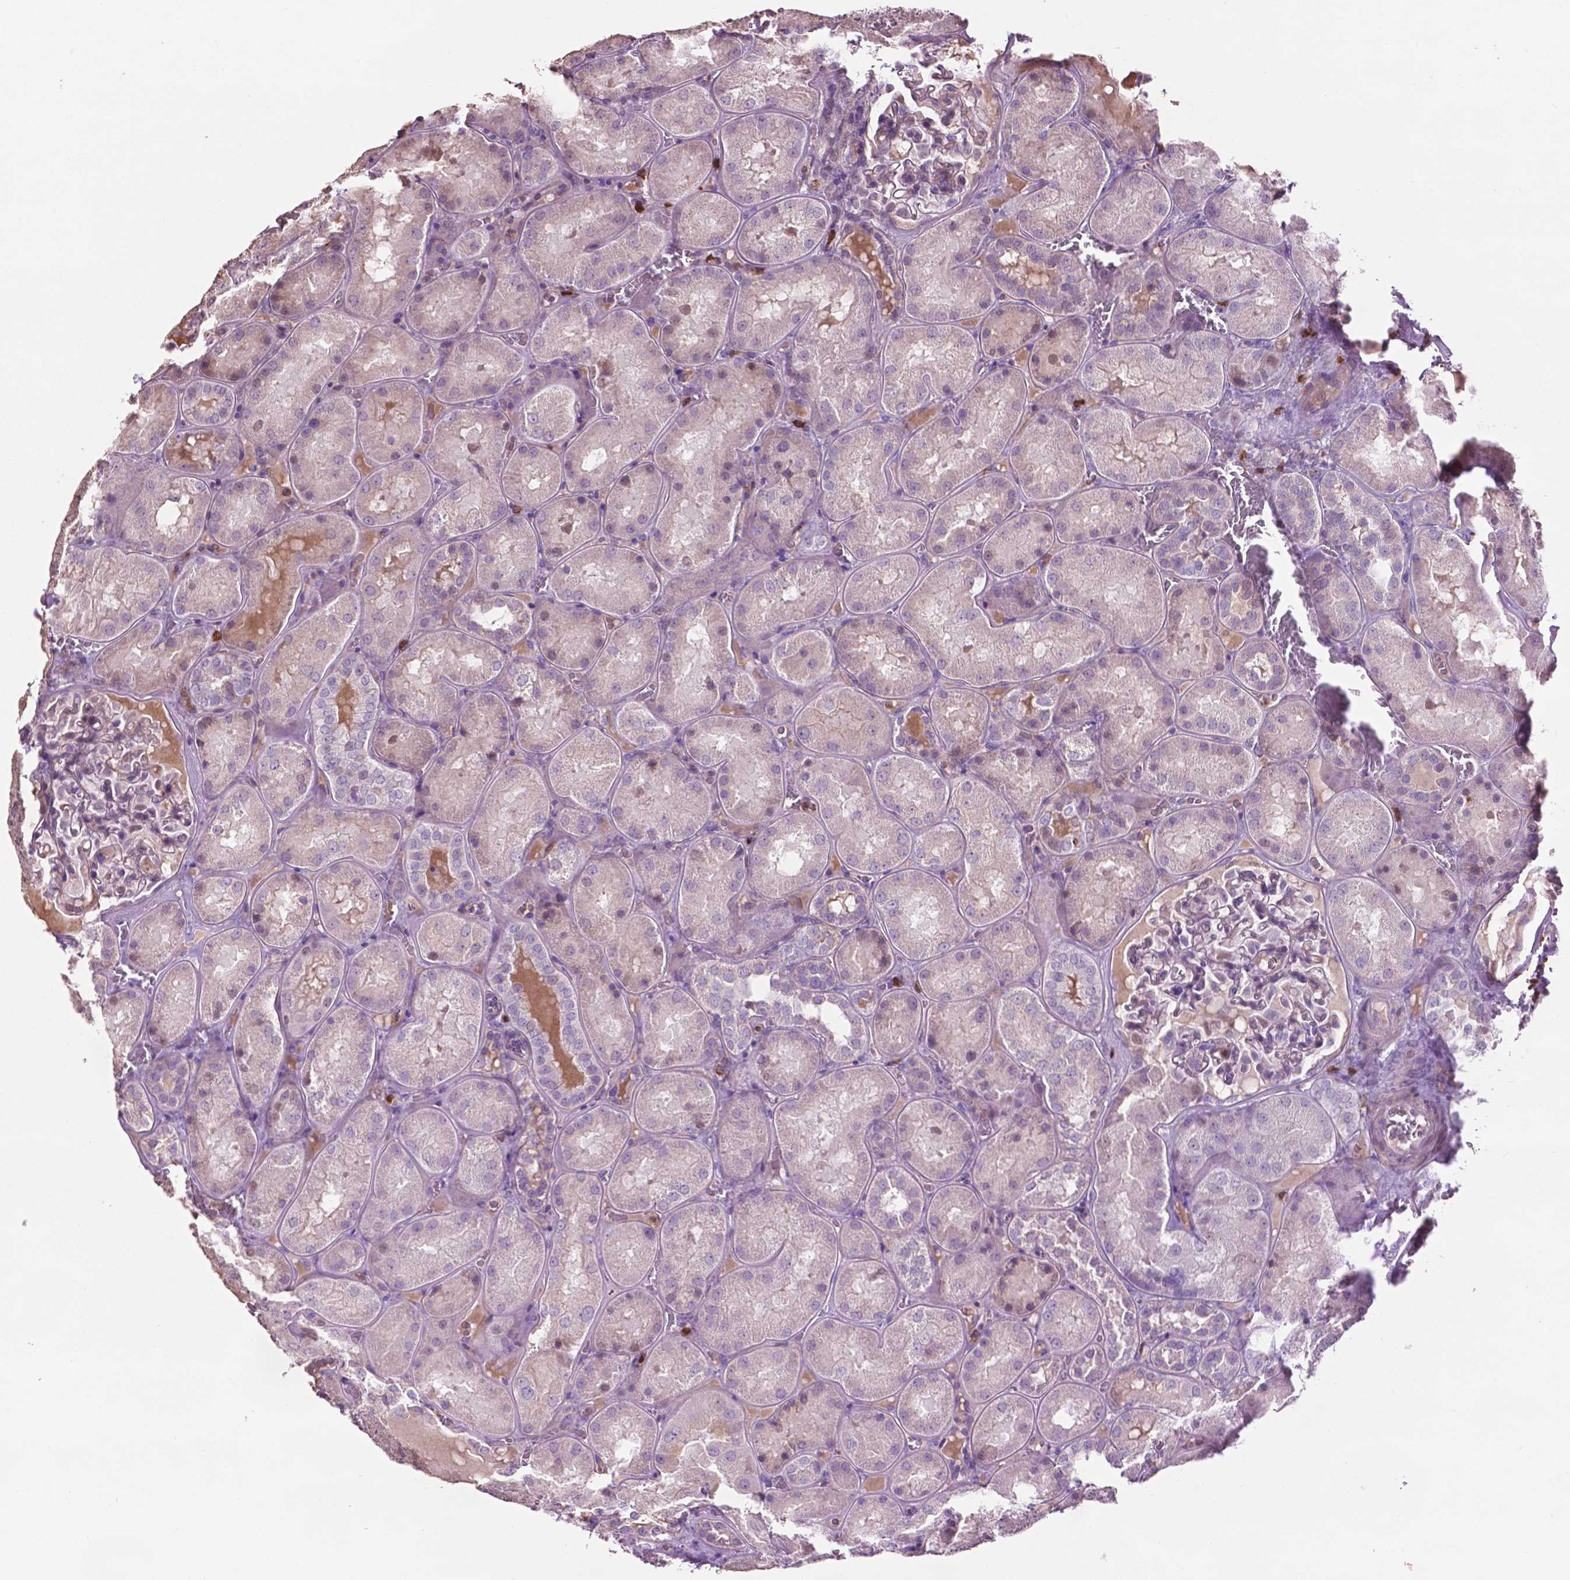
{"staining": {"intensity": "negative", "quantity": "none", "location": "none"}, "tissue": "kidney", "cell_type": "Cells in glomeruli", "image_type": "normal", "snomed": [{"axis": "morphology", "description": "Normal tissue, NOS"}, {"axis": "topography", "description": "Kidney"}], "caption": "The immunohistochemistry photomicrograph has no significant staining in cells in glomeruli of kidney.", "gene": "TBC1D10C", "patient": {"sex": "male", "age": 73}}